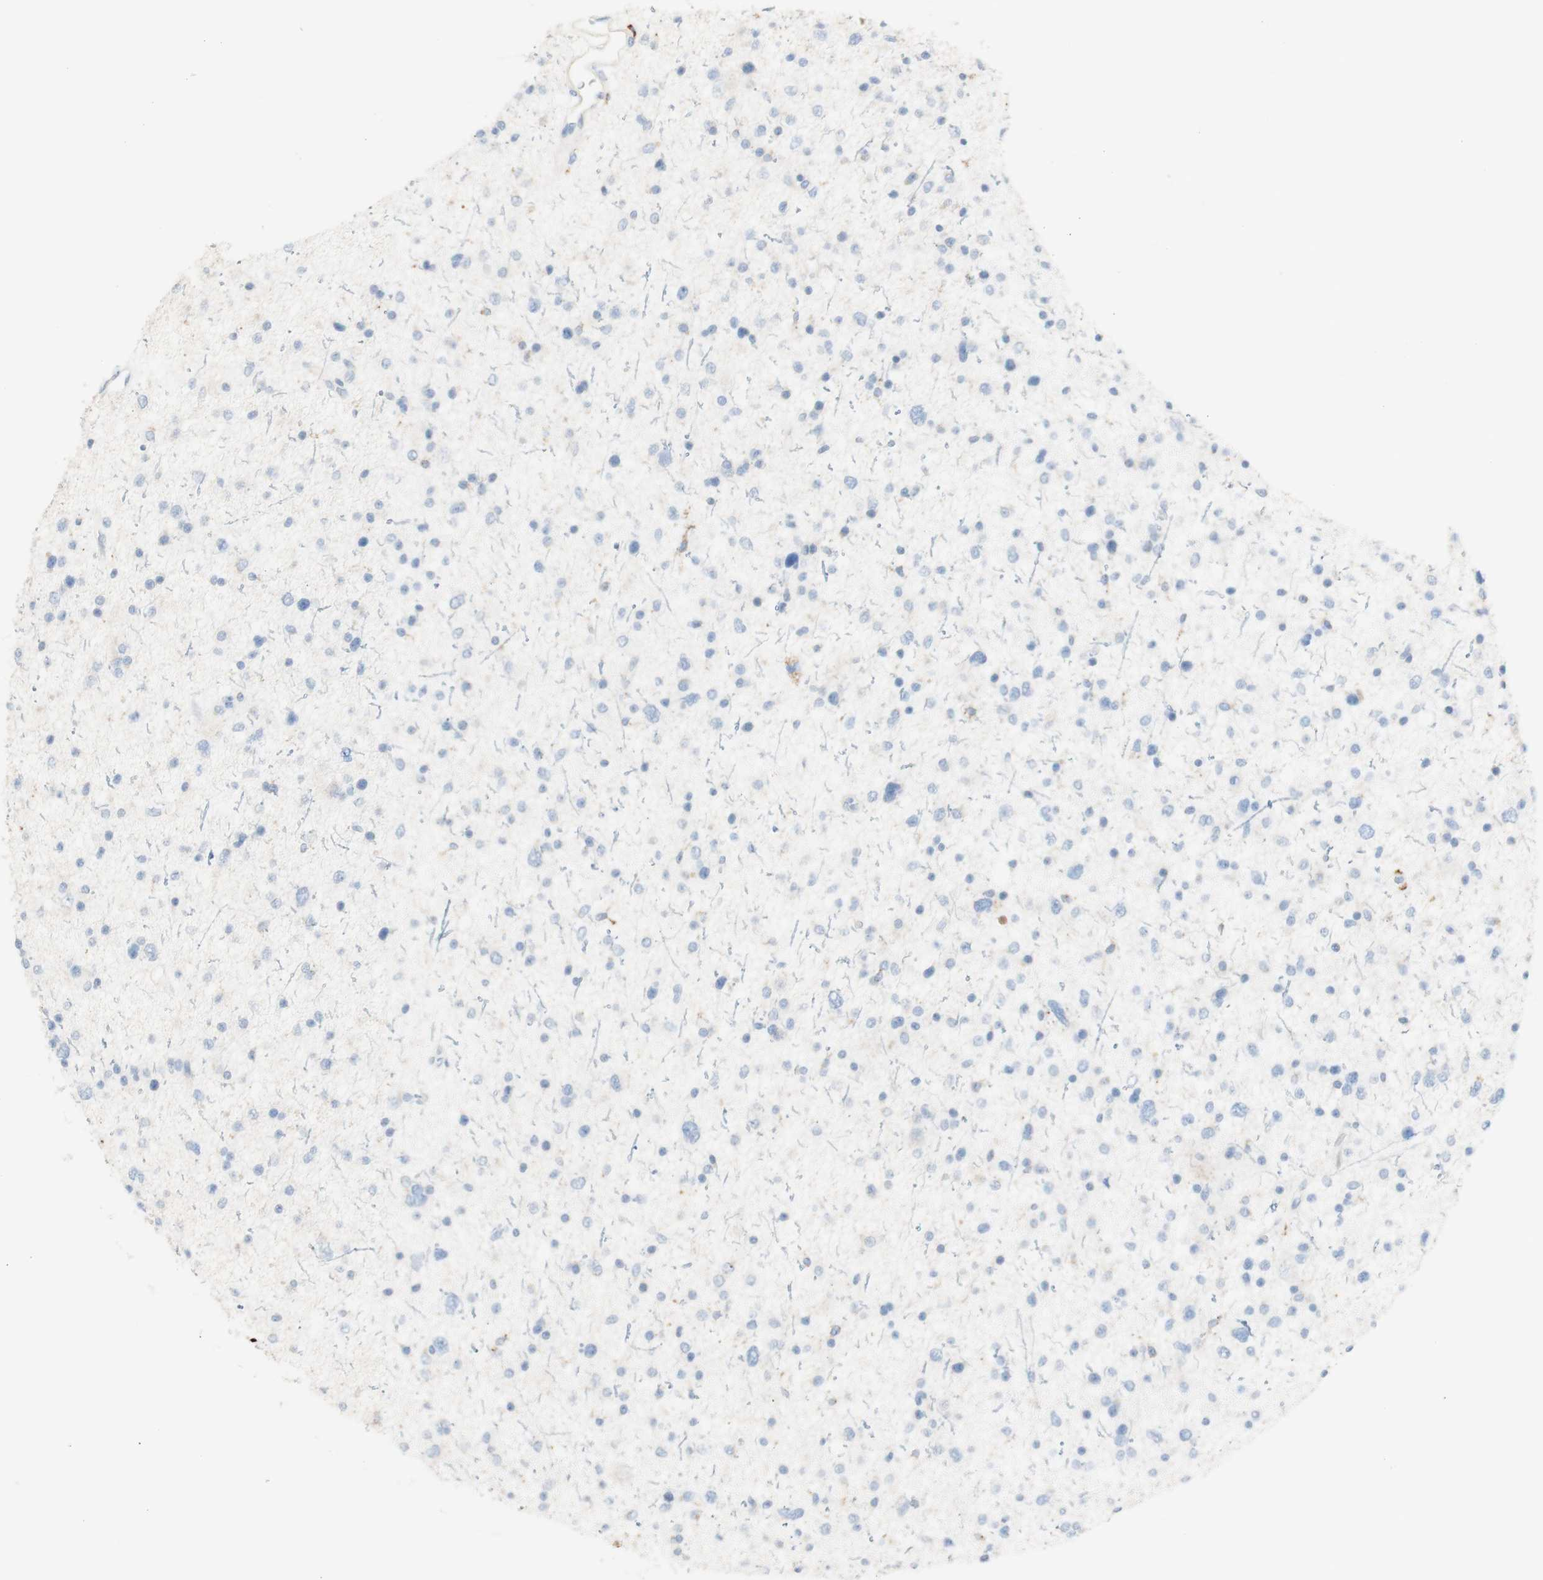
{"staining": {"intensity": "negative", "quantity": "none", "location": "none"}, "tissue": "glioma", "cell_type": "Tumor cells", "image_type": "cancer", "snomed": [{"axis": "morphology", "description": "Glioma, malignant, Low grade"}, {"axis": "topography", "description": "Brain"}], "caption": "Immunohistochemical staining of glioma exhibits no significant expression in tumor cells. The staining was performed using DAB (3,3'-diaminobenzidine) to visualize the protein expression in brown, while the nuclei were stained in blue with hematoxylin (Magnification: 20x).", "gene": "ART3", "patient": {"sex": "female", "age": 37}}